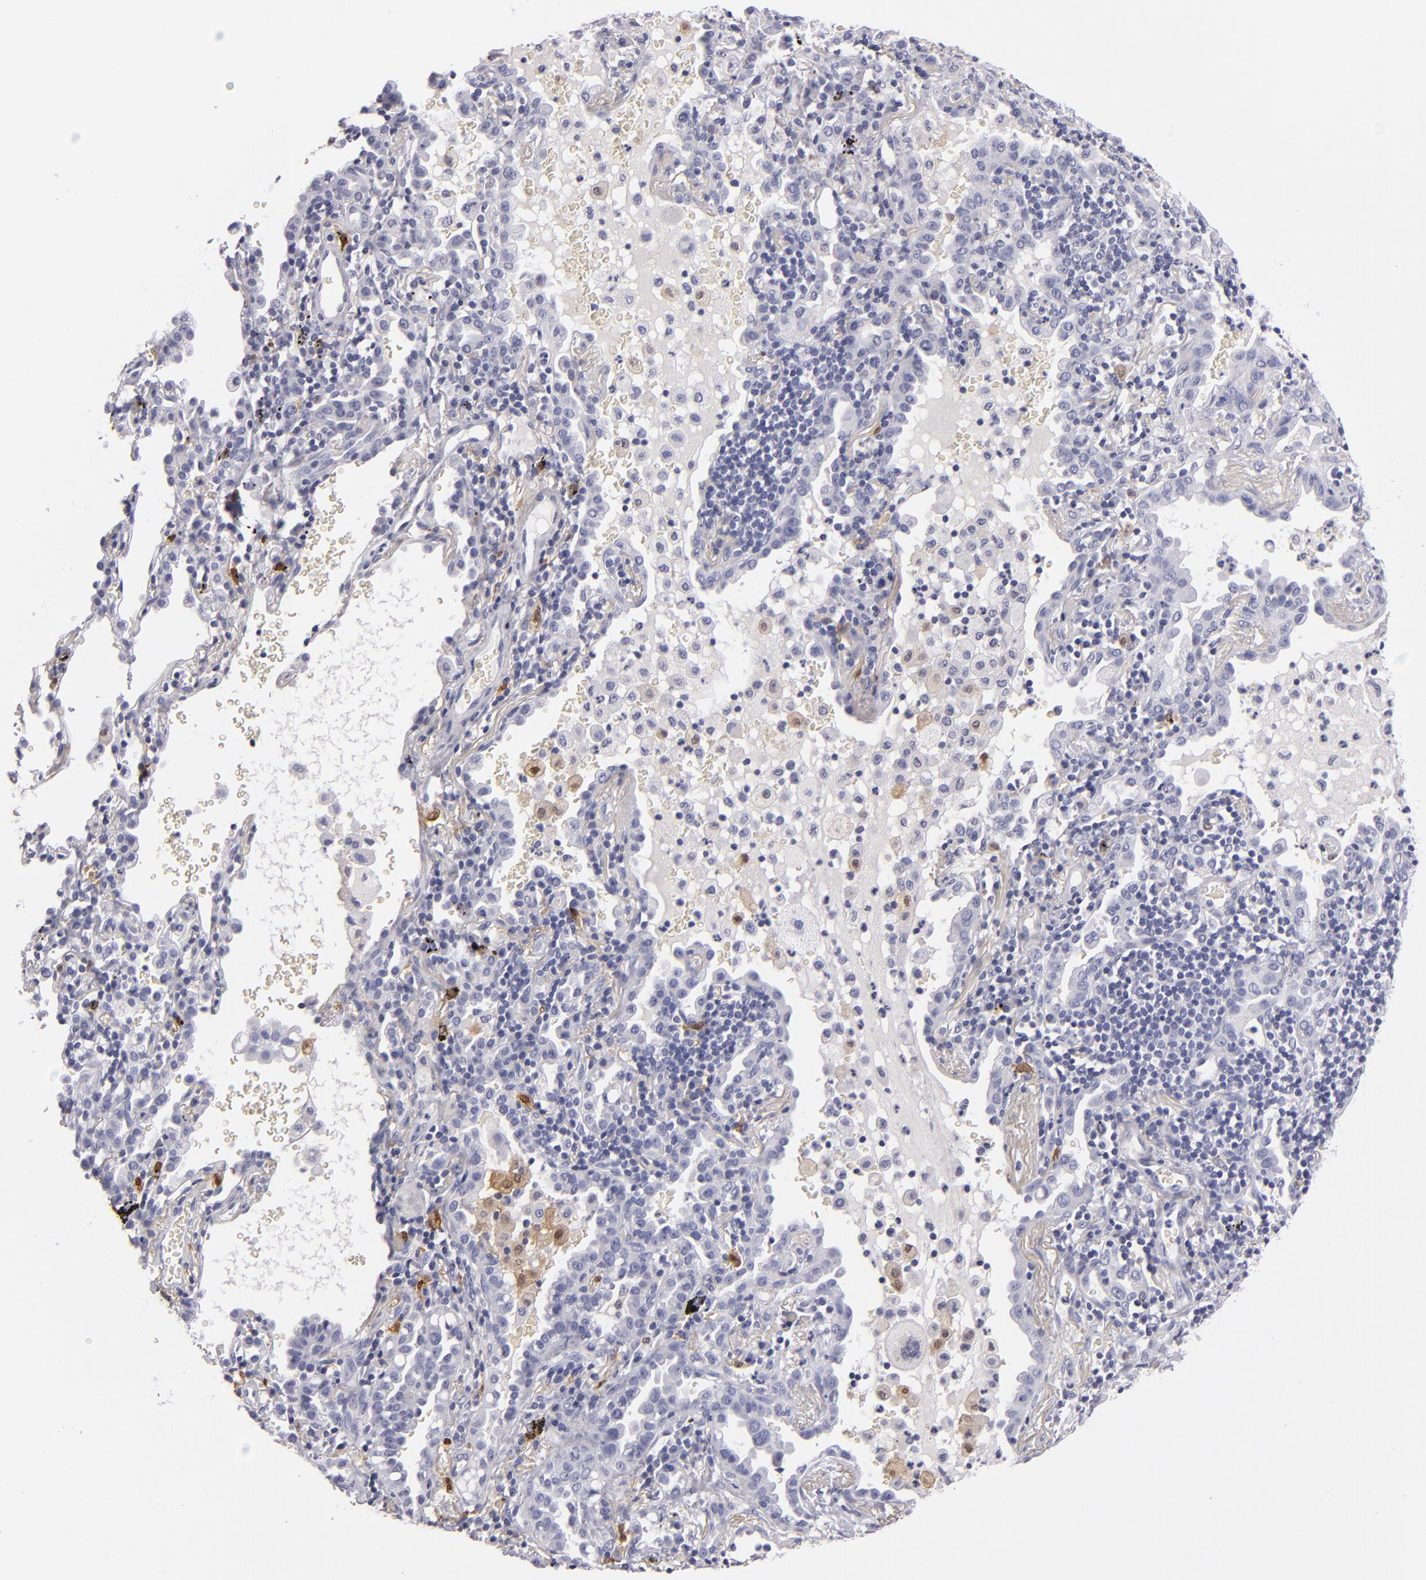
{"staining": {"intensity": "negative", "quantity": "none", "location": "none"}, "tissue": "lung cancer", "cell_type": "Tumor cells", "image_type": "cancer", "snomed": [{"axis": "morphology", "description": "Adenocarcinoma, NOS"}, {"axis": "topography", "description": "Lung"}], "caption": "The photomicrograph demonstrates no staining of tumor cells in lung adenocarcinoma.", "gene": "F13A1", "patient": {"sex": "female", "age": 50}}